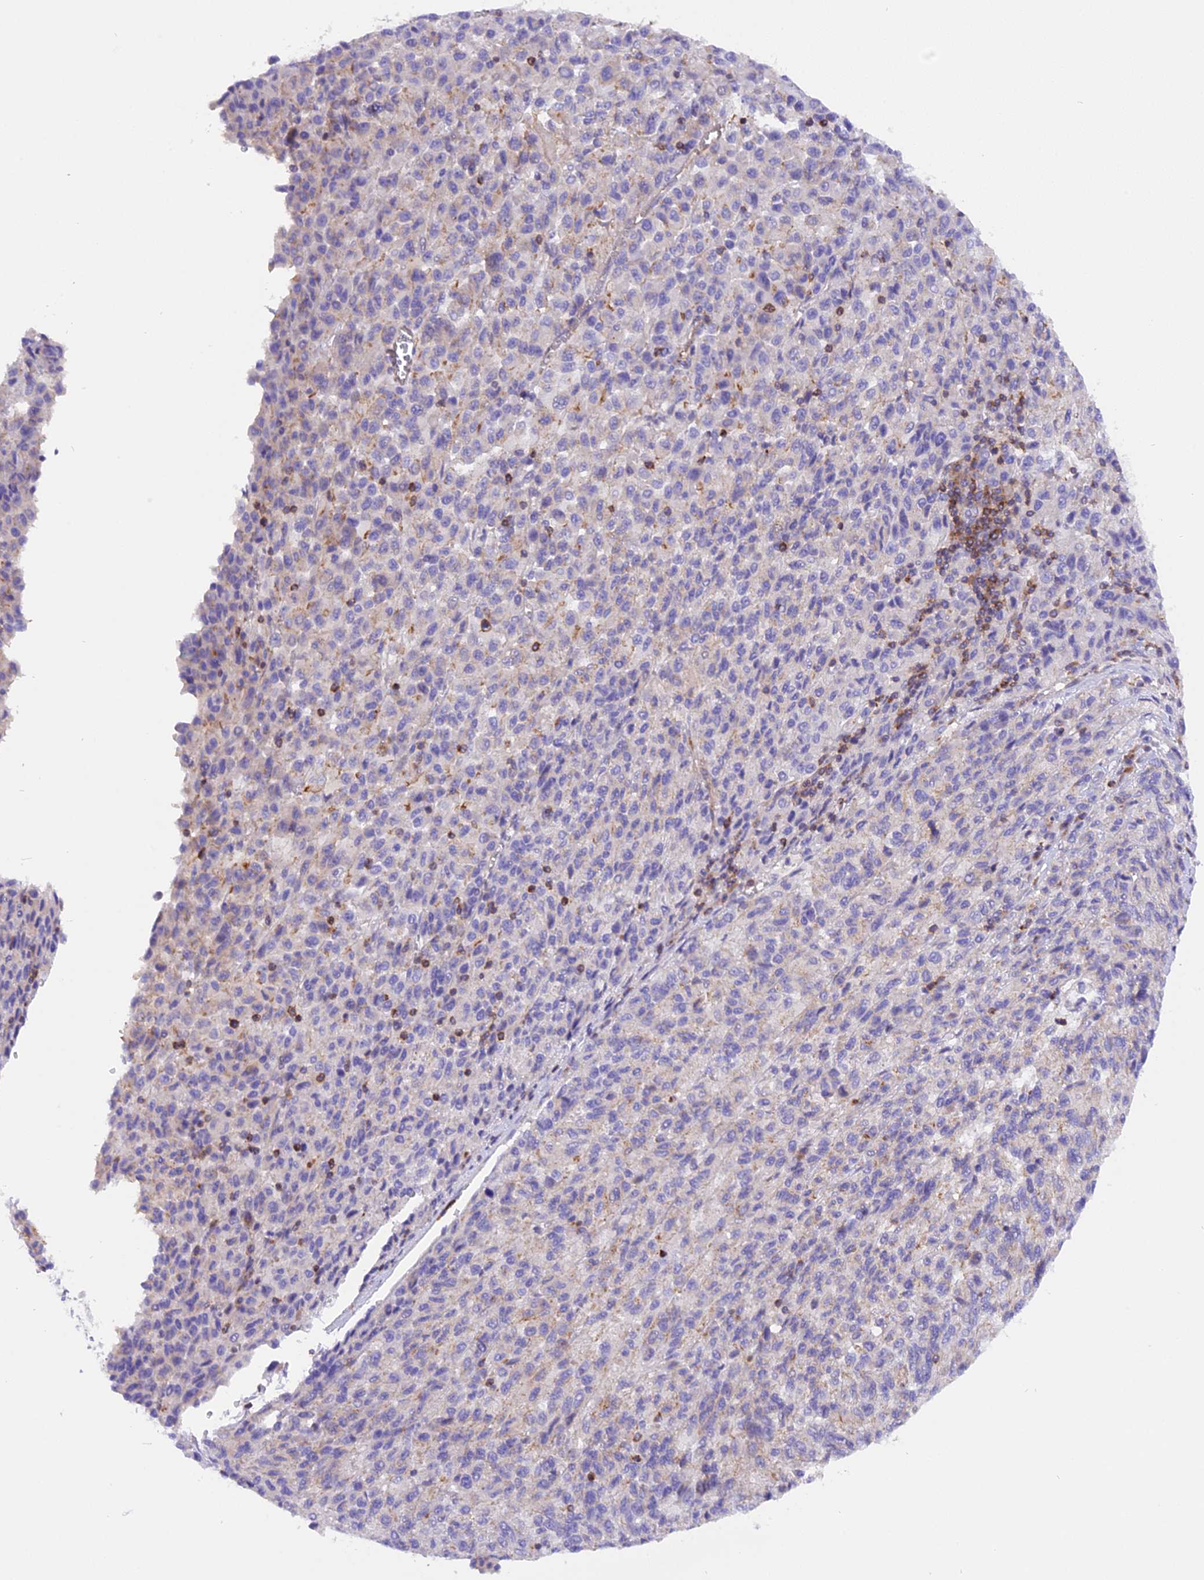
{"staining": {"intensity": "negative", "quantity": "none", "location": "none"}, "tissue": "melanoma", "cell_type": "Tumor cells", "image_type": "cancer", "snomed": [{"axis": "morphology", "description": "Malignant melanoma, Metastatic site"}, {"axis": "topography", "description": "Lung"}], "caption": "IHC histopathology image of human melanoma stained for a protein (brown), which shows no positivity in tumor cells. (DAB (3,3'-diaminobenzidine) IHC with hematoxylin counter stain).", "gene": "FAM193A", "patient": {"sex": "male", "age": 64}}